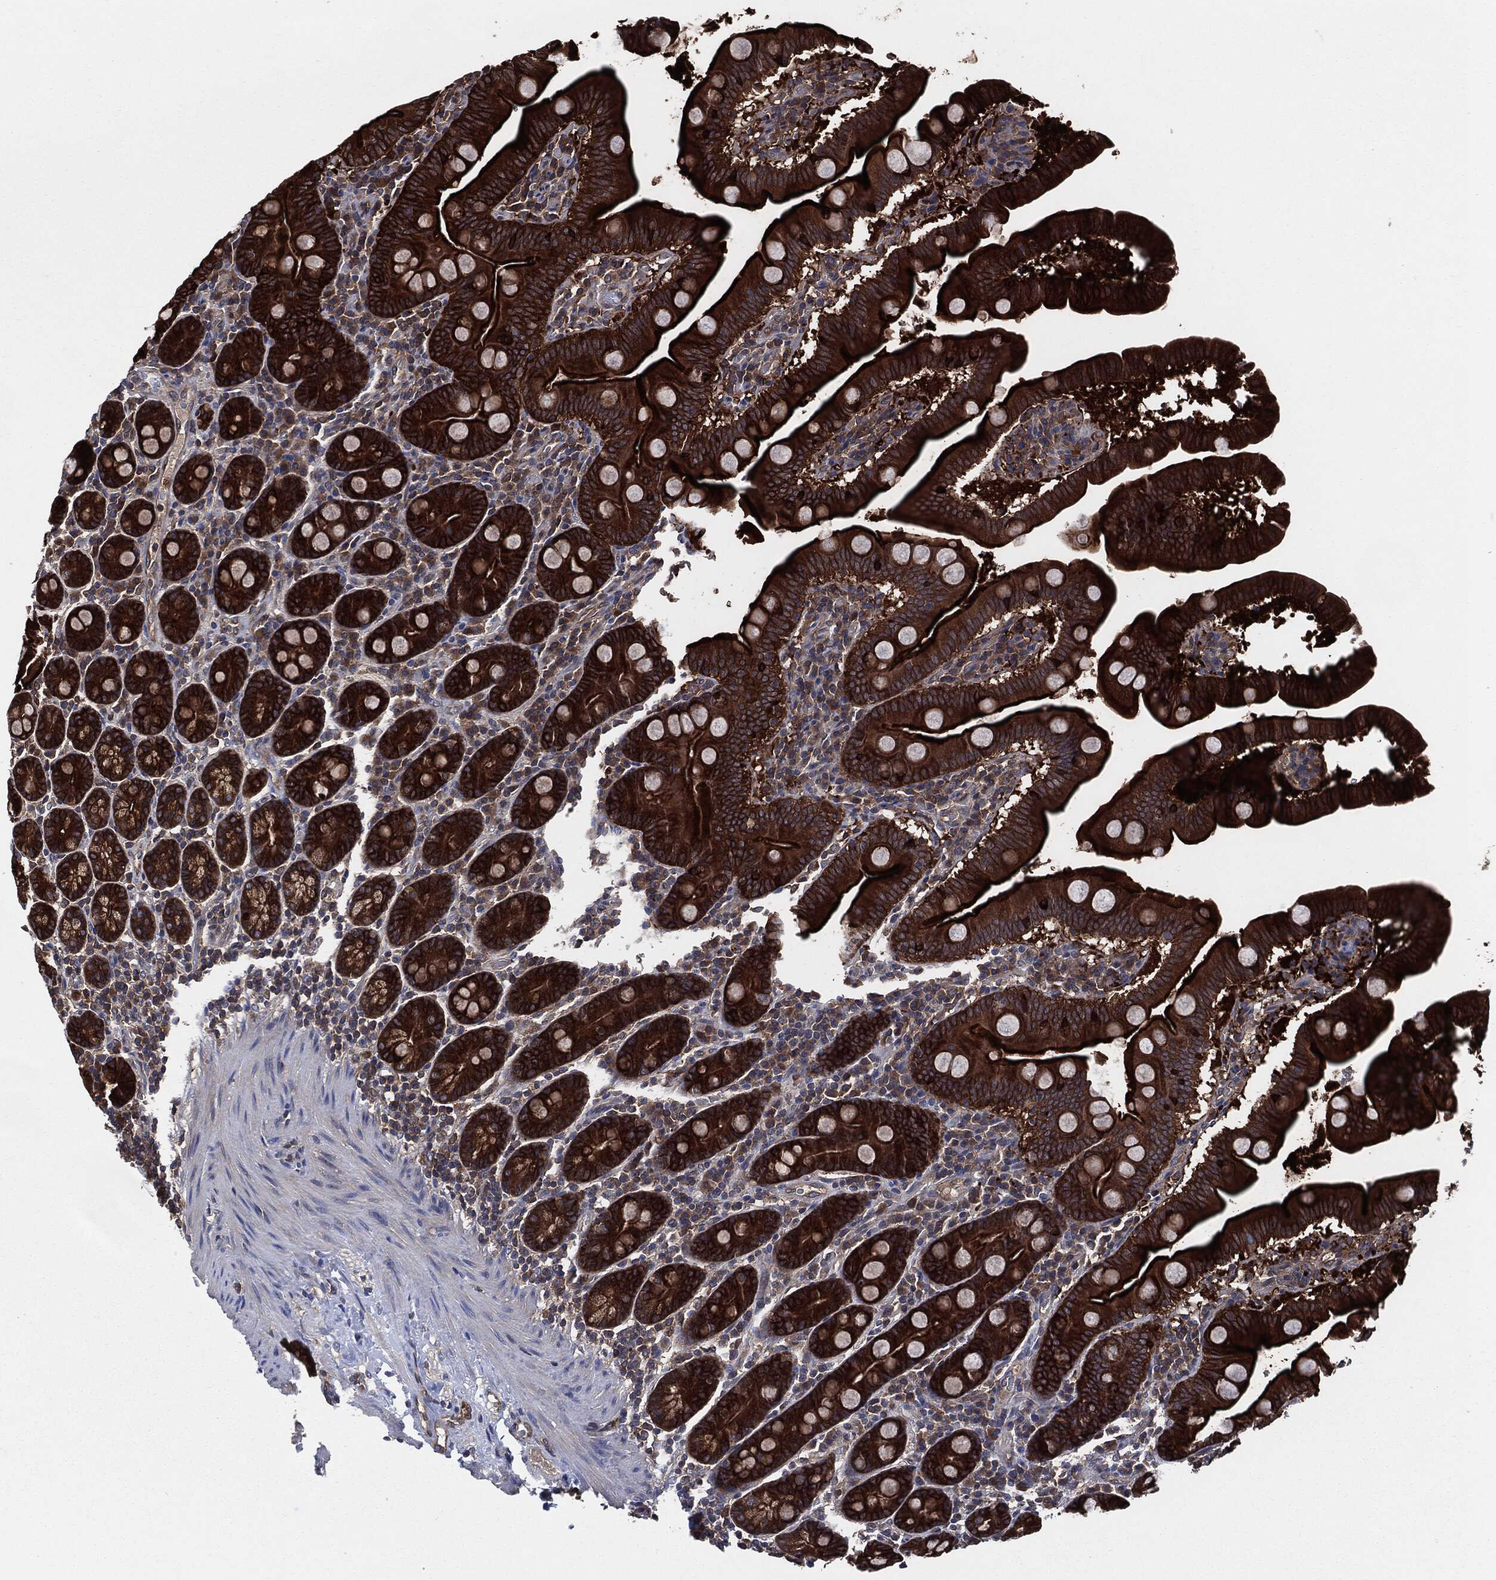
{"staining": {"intensity": "strong", "quantity": ">75%", "location": "cytoplasmic/membranous"}, "tissue": "duodenum", "cell_type": "Glandular cells", "image_type": "normal", "snomed": [{"axis": "morphology", "description": "Normal tissue, NOS"}, {"axis": "topography", "description": "Duodenum"}], "caption": "A high amount of strong cytoplasmic/membranous positivity is identified in about >75% of glandular cells in benign duodenum.", "gene": "XPNPEP1", "patient": {"sex": "male", "age": 59}}